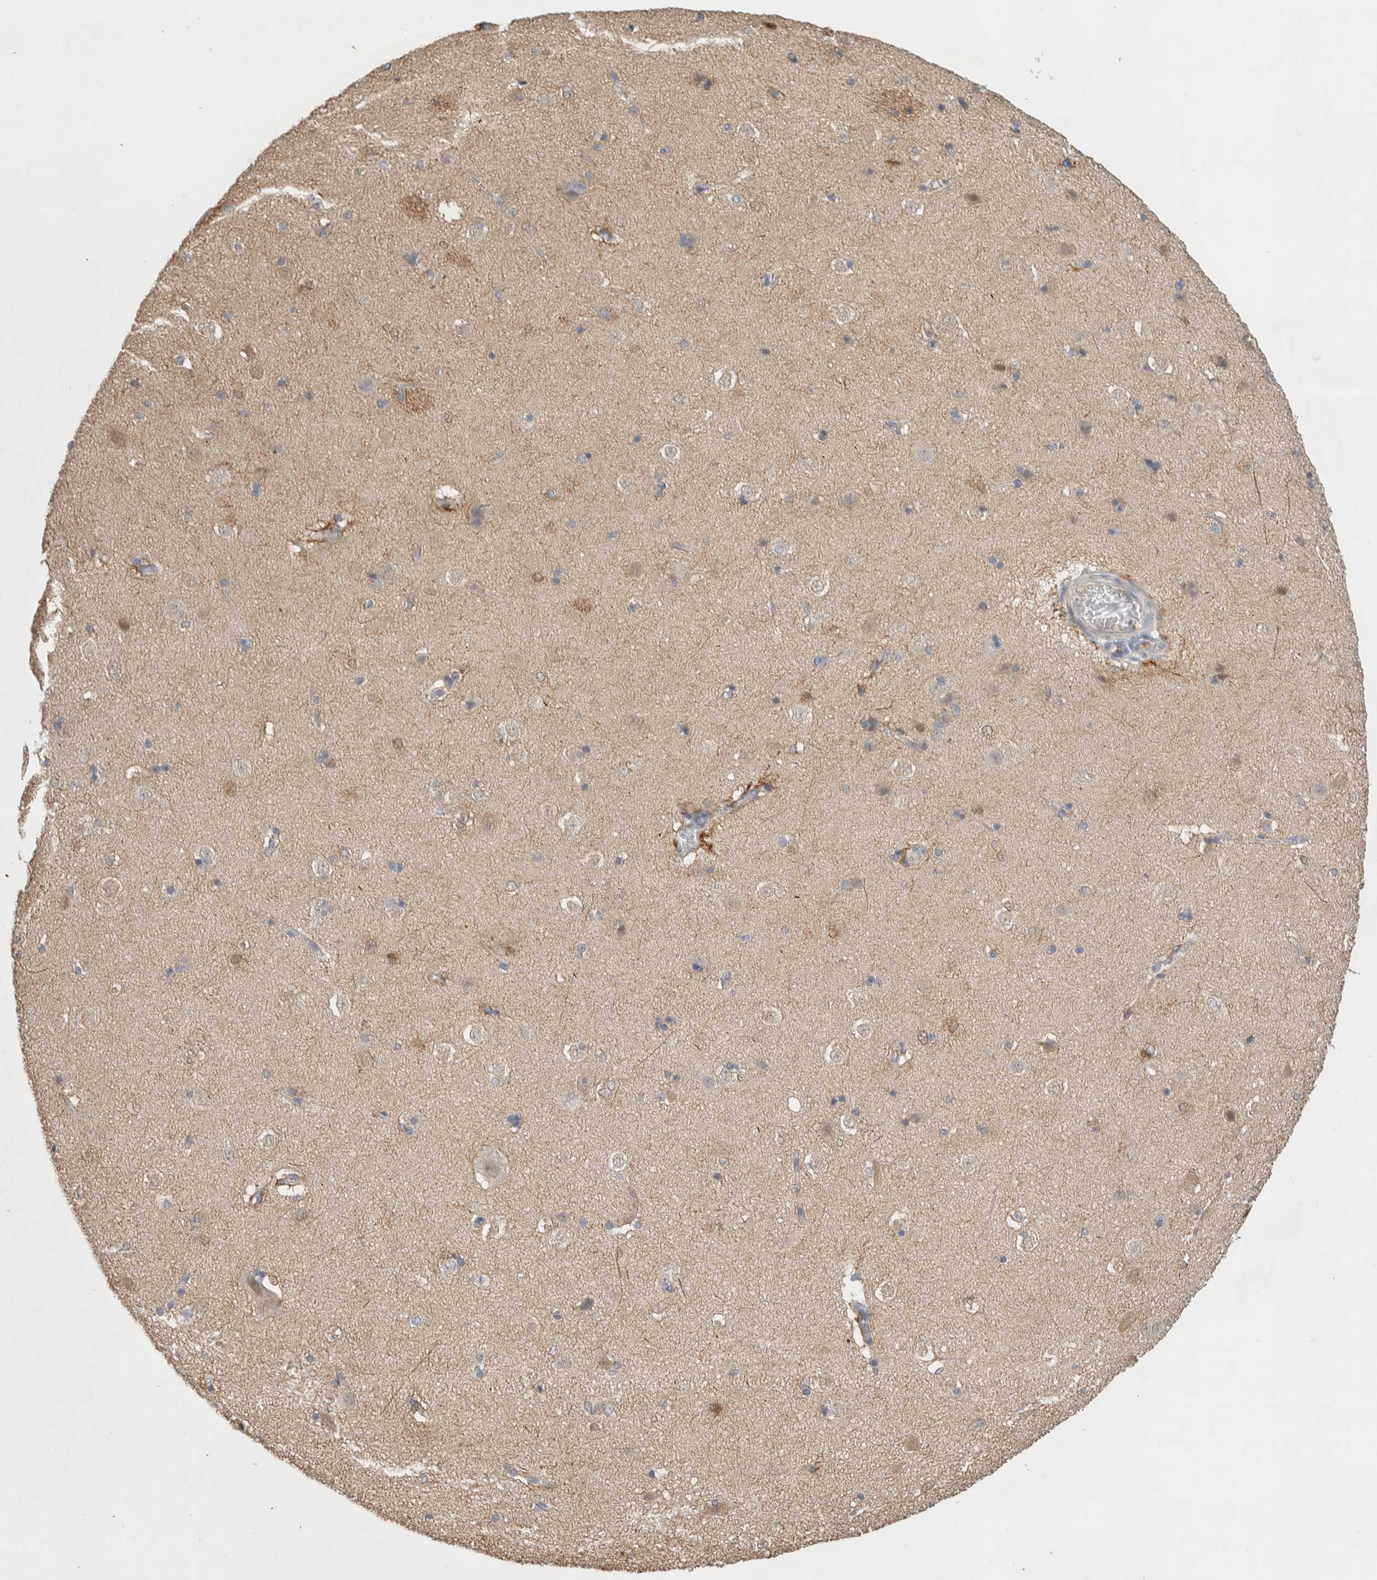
{"staining": {"intensity": "weak", "quantity": "<25%", "location": "cytoplasmic/membranous"}, "tissue": "caudate", "cell_type": "Glial cells", "image_type": "normal", "snomed": [{"axis": "morphology", "description": "Normal tissue, NOS"}, {"axis": "topography", "description": "Lateral ventricle wall"}], "caption": "IHC of benign human caudate demonstrates no staining in glial cells.", "gene": "DEPTOR", "patient": {"sex": "female", "age": 19}}